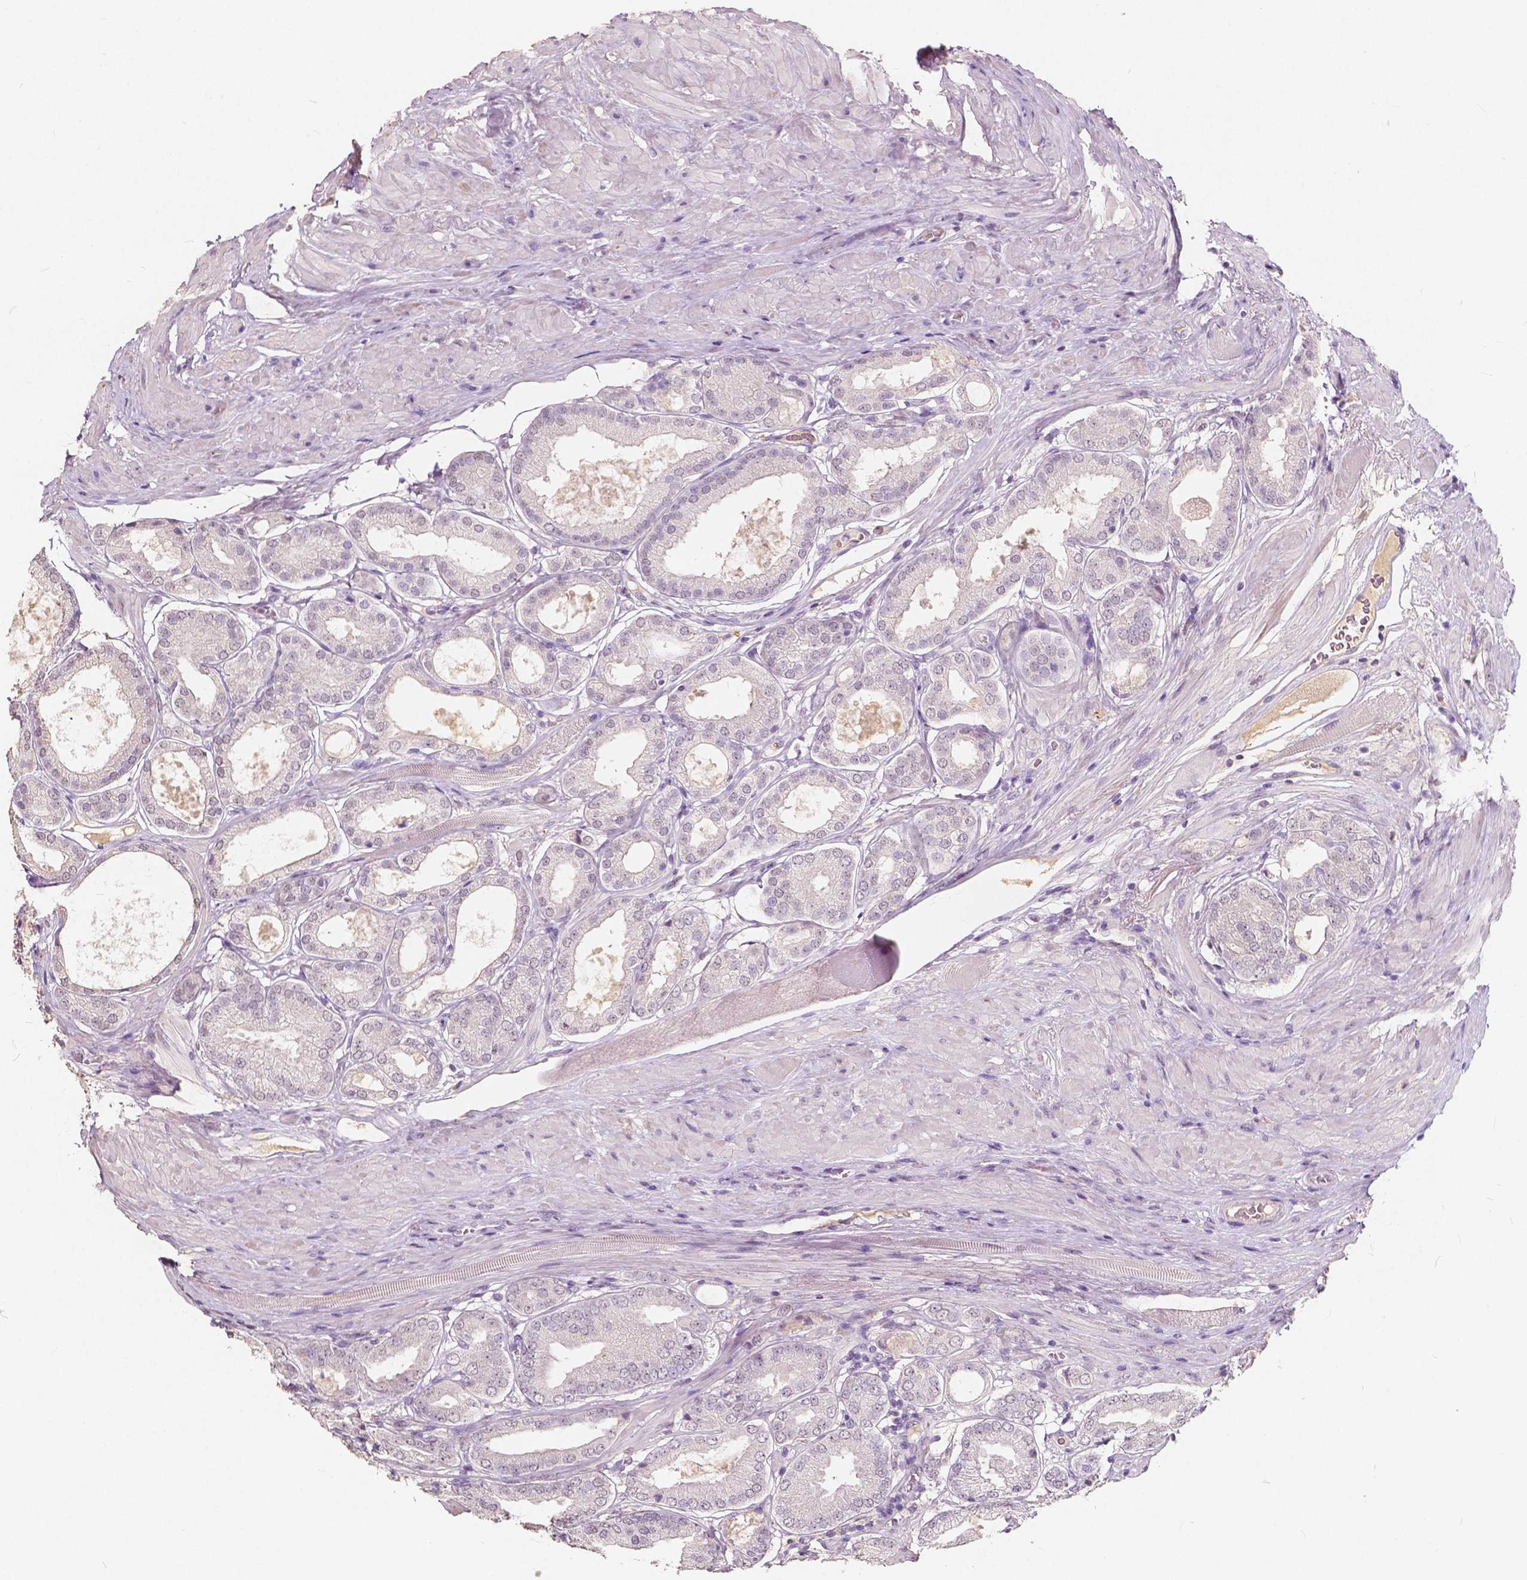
{"staining": {"intensity": "negative", "quantity": "none", "location": "none"}, "tissue": "prostate cancer", "cell_type": "Tumor cells", "image_type": "cancer", "snomed": [{"axis": "morphology", "description": "Adenocarcinoma, NOS"}, {"axis": "topography", "description": "Prostate"}], "caption": "DAB (3,3'-diaminobenzidine) immunohistochemical staining of prostate cancer displays no significant expression in tumor cells. (DAB (3,3'-diaminobenzidine) immunohistochemistry with hematoxylin counter stain).", "gene": "SOX15", "patient": {"sex": "male", "age": 63}}